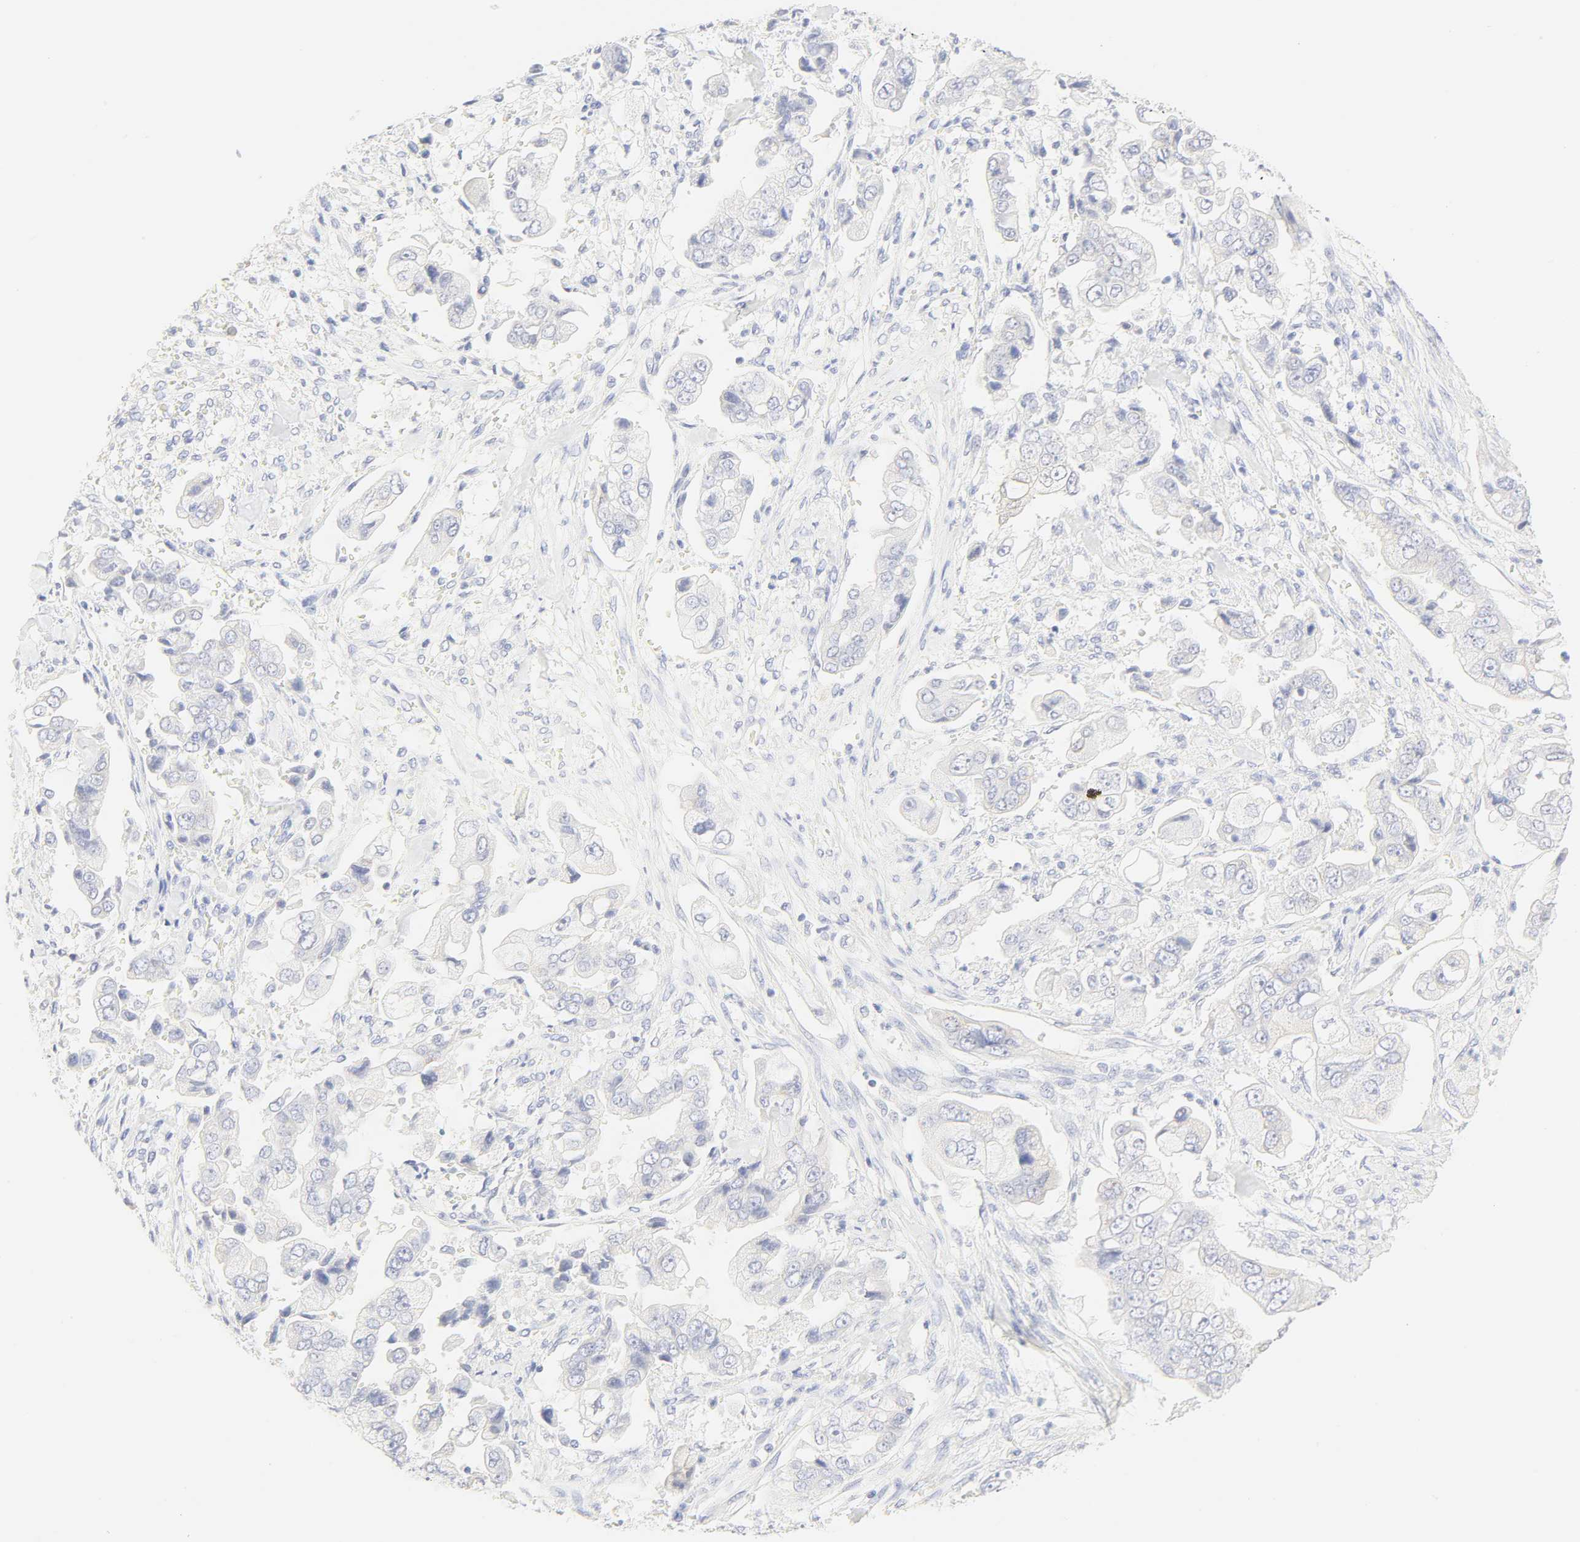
{"staining": {"intensity": "negative", "quantity": "none", "location": "none"}, "tissue": "stomach cancer", "cell_type": "Tumor cells", "image_type": "cancer", "snomed": [{"axis": "morphology", "description": "Adenocarcinoma, NOS"}, {"axis": "topography", "description": "Stomach"}], "caption": "IHC of human adenocarcinoma (stomach) shows no staining in tumor cells. Nuclei are stained in blue.", "gene": "SLCO1B3", "patient": {"sex": "male", "age": 62}}